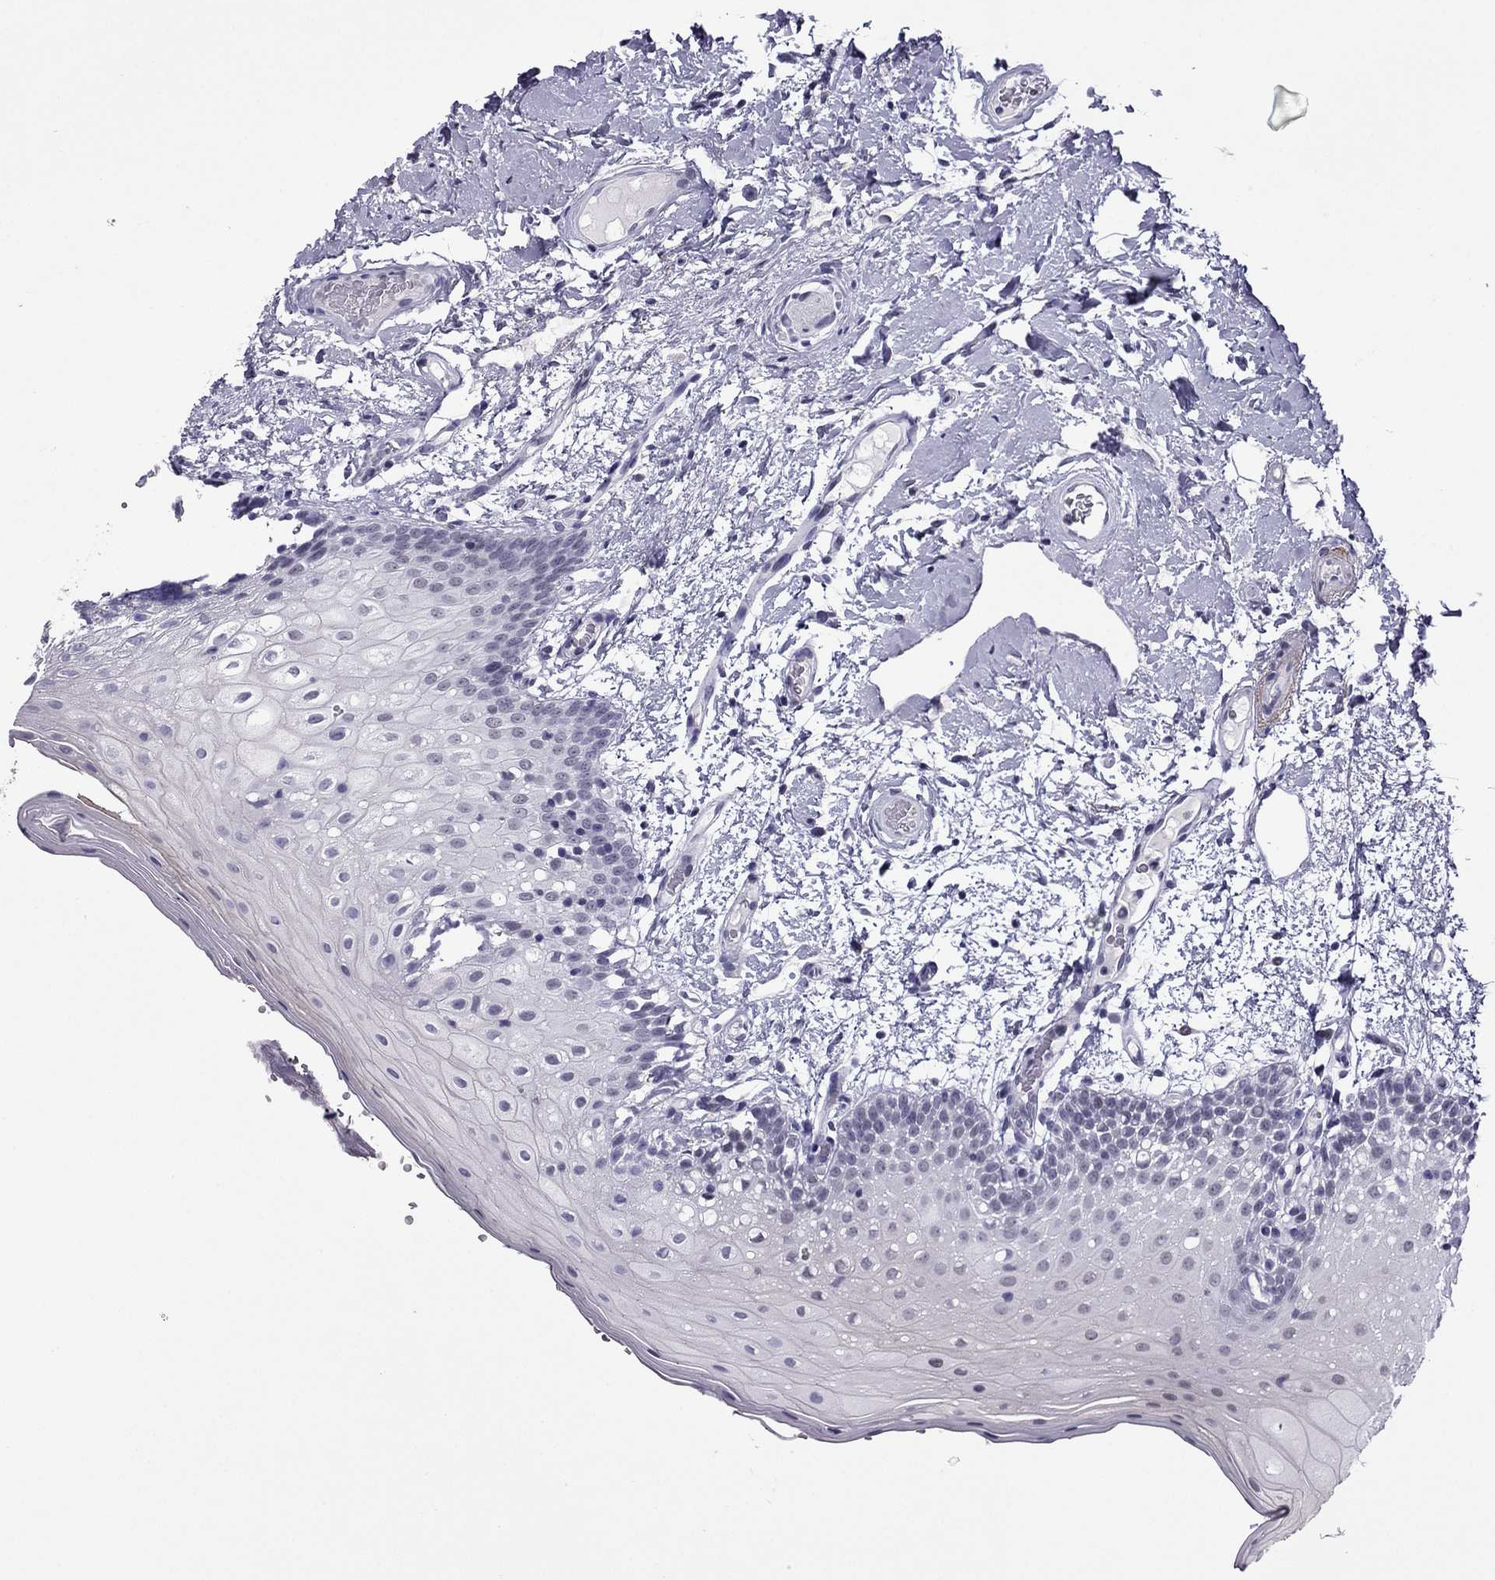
{"staining": {"intensity": "negative", "quantity": "none", "location": "none"}, "tissue": "oral mucosa", "cell_type": "Squamous epithelial cells", "image_type": "normal", "snomed": [{"axis": "morphology", "description": "Normal tissue, NOS"}, {"axis": "morphology", "description": "Squamous cell carcinoma, NOS"}, {"axis": "topography", "description": "Oral tissue"}, {"axis": "topography", "description": "Head-Neck"}], "caption": "Immunohistochemistry photomicrograph of benign oral mucosa: human oral mucosa stained with DAB displays no significant protein expression in squamous epithelial cells. Nuclei are stained in blue.", "gene": "MYLK3", "patient": {"sex": "male", "age": 69}}